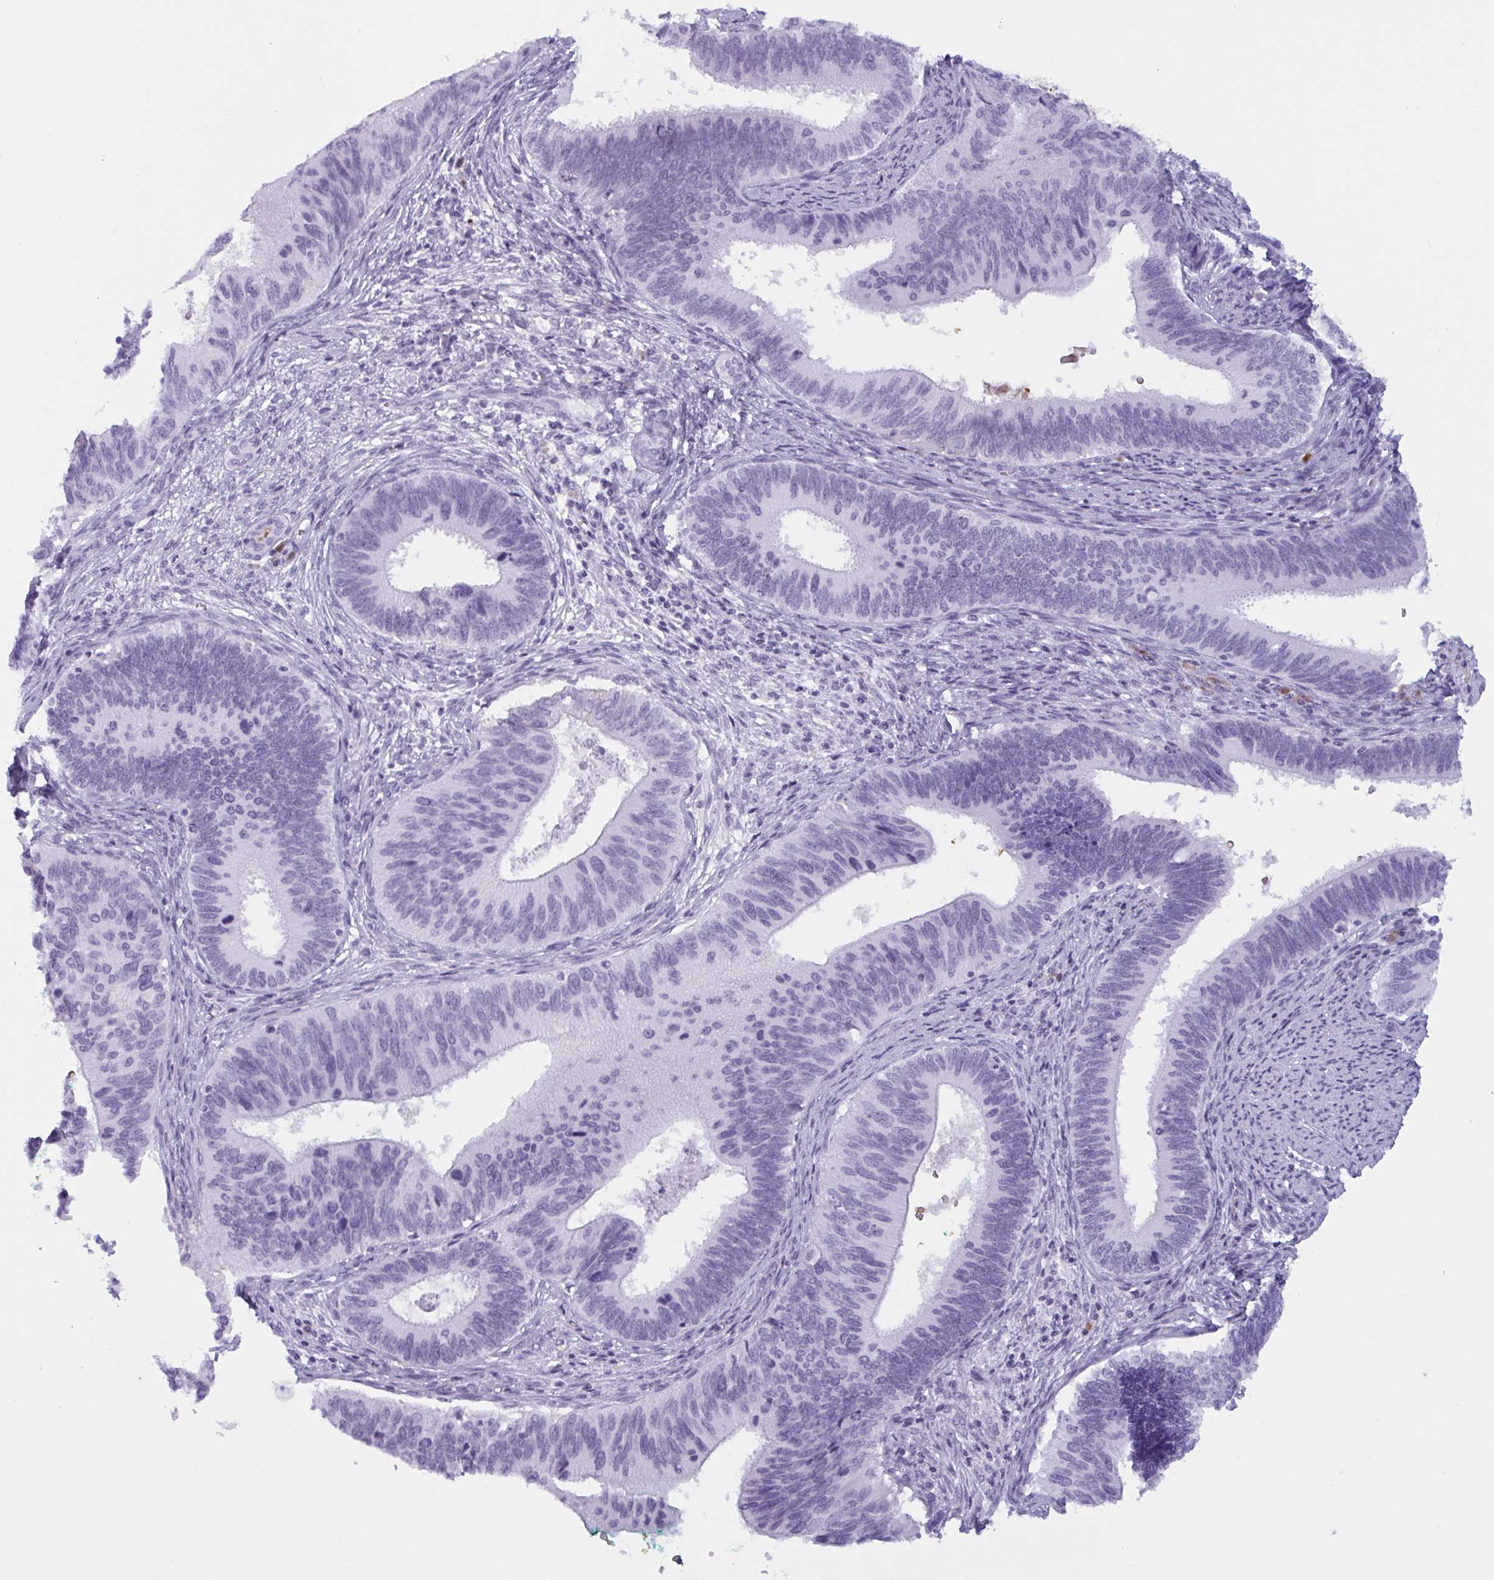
{"staining": {"intensity": "negative", "quantity": "none", "location": "none"}, "tissue": "cervical cancer", "cell_type": "Tumor cells", "image_type": "cancer", "snomed": [{"axis": "morphology", "description": "Adenocarcinoma, NOS"}, {"axis": "topography", "description": "Cervix"}], "caption": "Tumor cells show no significant protein expression in cervical cancer.", "gene": "SLC2A1", "patient": {"sex": "female", "age": 42}}